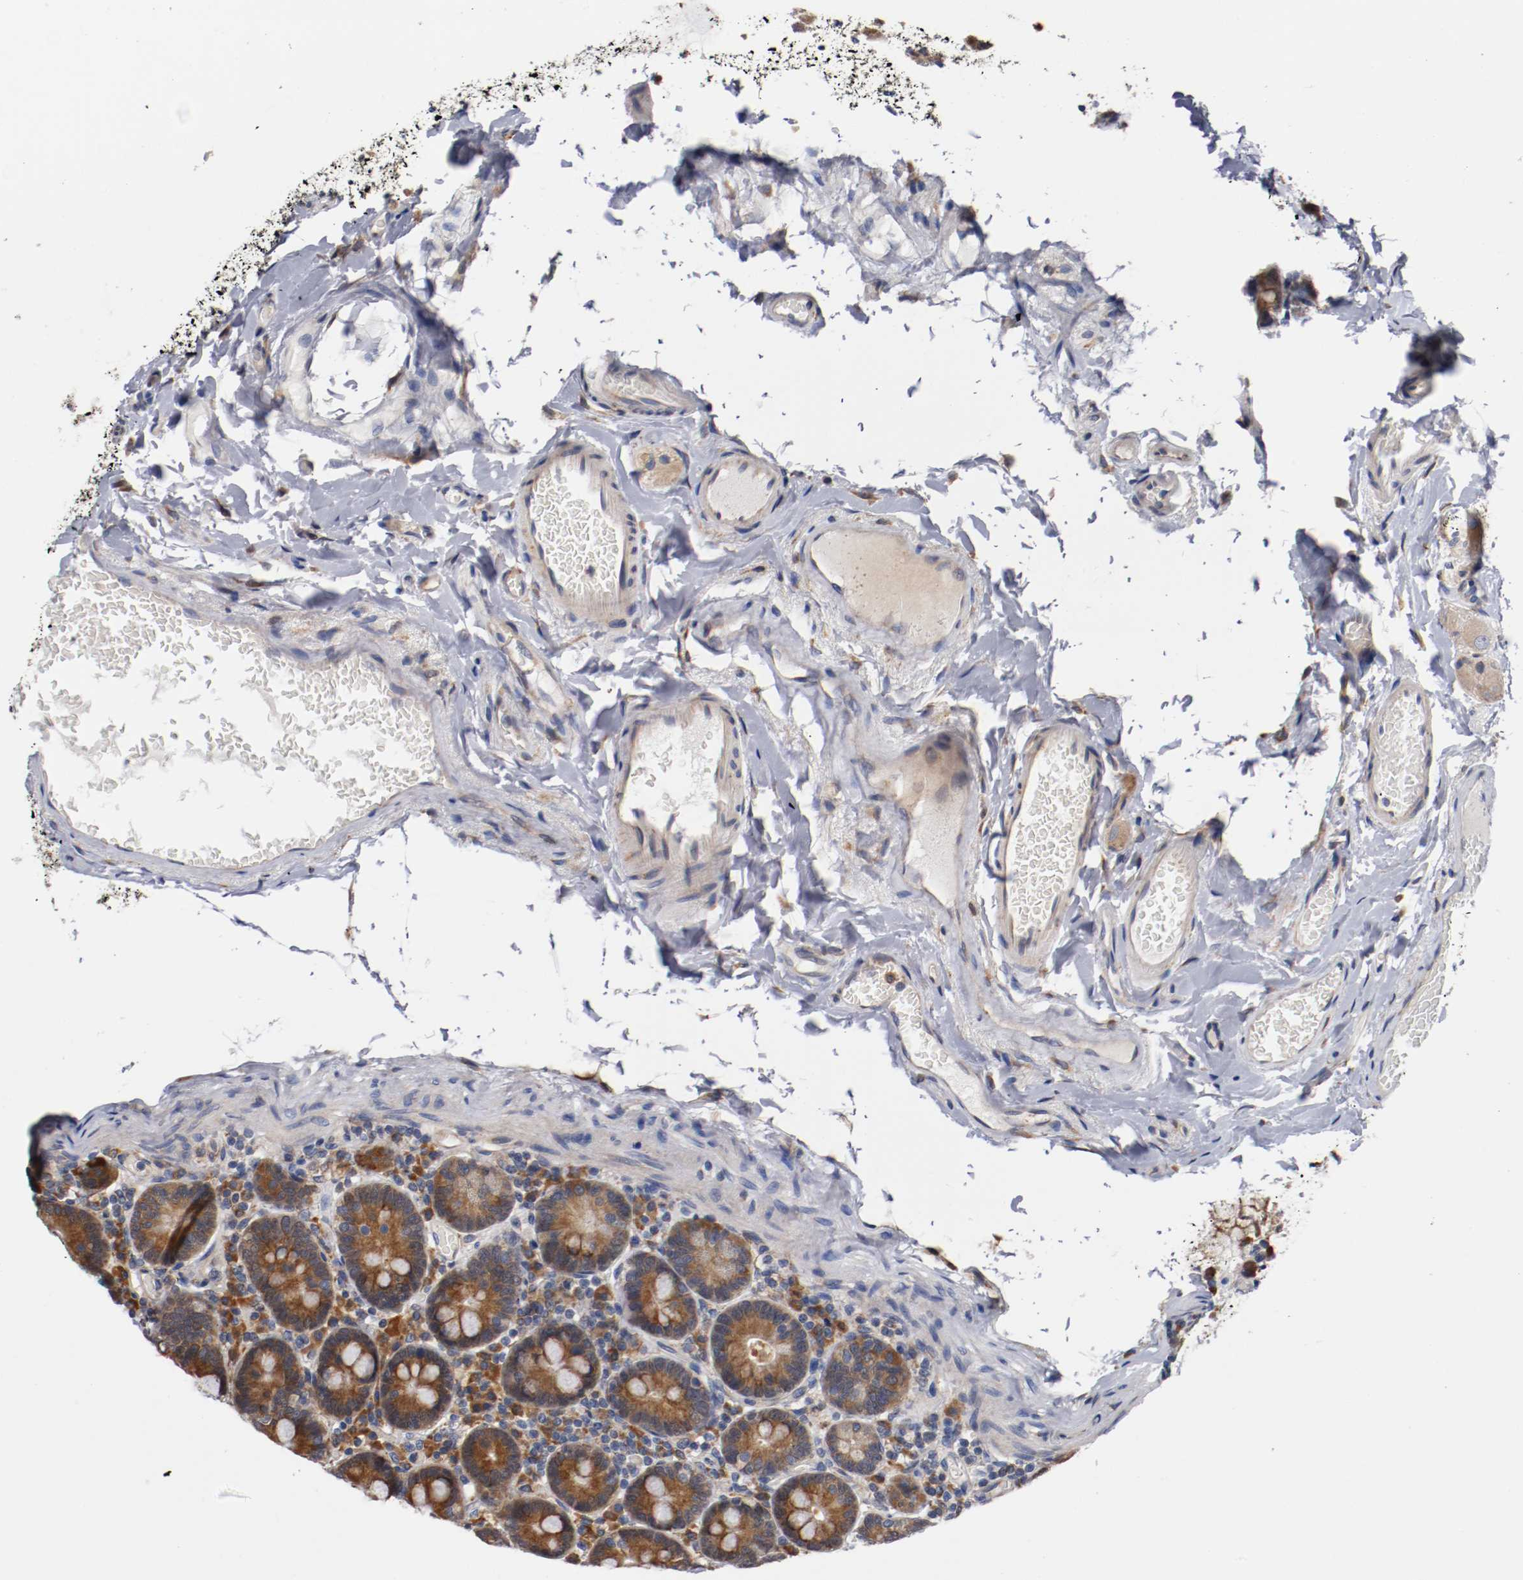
{"staining": {"intensity": "moderate", "quantity": ">75%", "location": "cytoplasmic/membranous"}, "tissue": "duodenum", "cell_type": "Glandular cells", "image_type": "normal", "snomed": [{"axis": "morphology", "description": "Normal tissue, NOS"}, {"axis": "topography", "description": "Duodenum"}], "caption": "High-power microscopy captured an IHC image of normal duodenum, revealing moderate cytoplasmic/membranous positivity in approximately >75% of glandular cells. The protein of interest is stained brown, and the nuclei are stained in blue (DAB IHC with brightfield microscopy, high magnification).", "gene": "TNFSF12", "patient": {"sex": "male", "age": 66}}